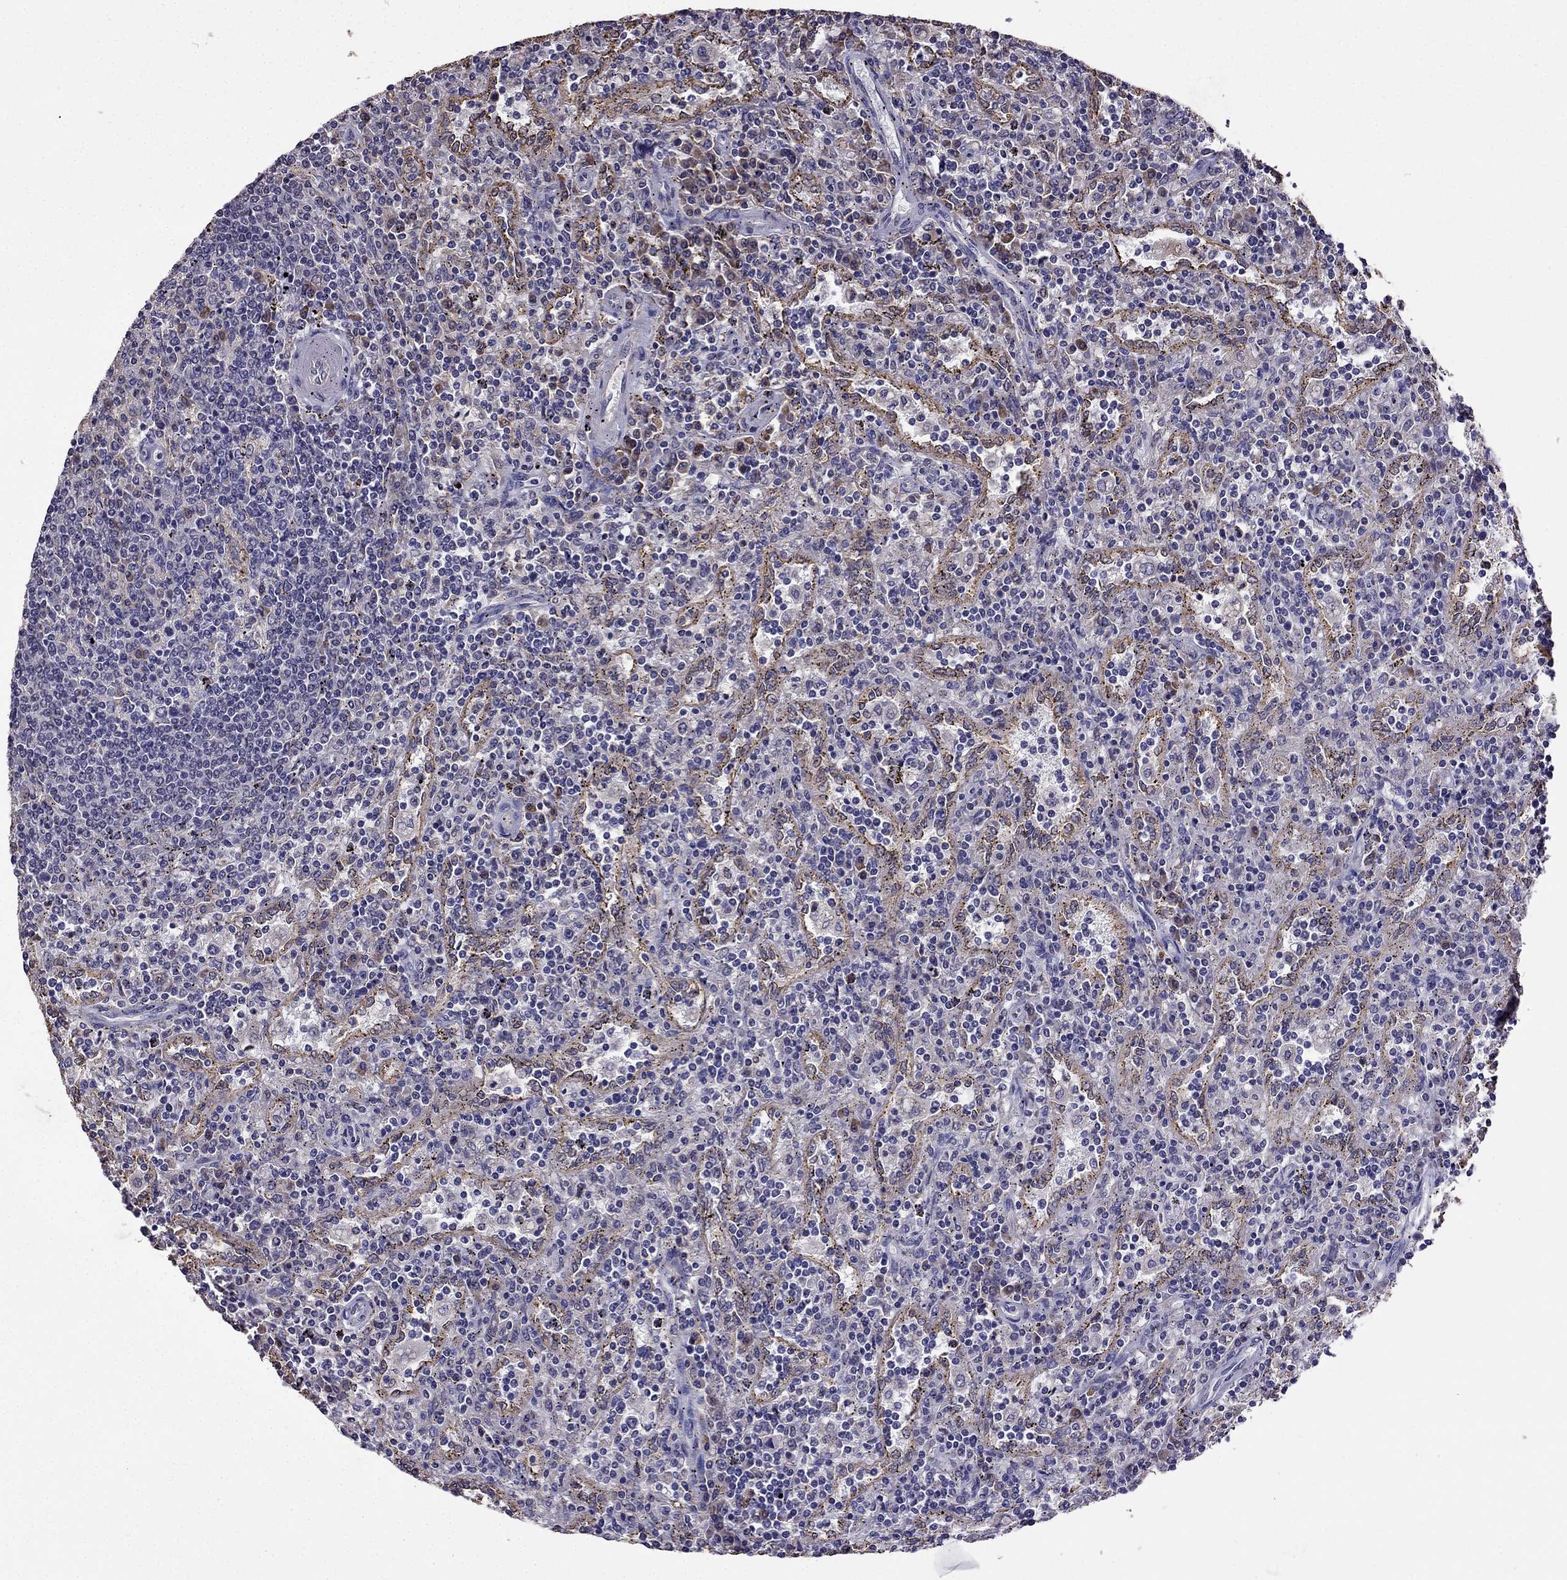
{"staining": {"intensity": "negative", "quantity": "none", "location": "none"}, "tissue": "lymphoma", "cell_type": "Tumor cells", "image_type": "cancer", "snomed": [{"axis": "morphology", "description": "Malignant lymphoma, non-Hodgkin's type, Low grade"}, {"axis": "topography", "description": "Lymph node"}], "caption": "An image of human low-grade malignant lymphoma, non-Hodgkin's type is negative for staining in tumor cells.", "gene": "CDH9", "patient": {"sex": "male", "age": 52}}